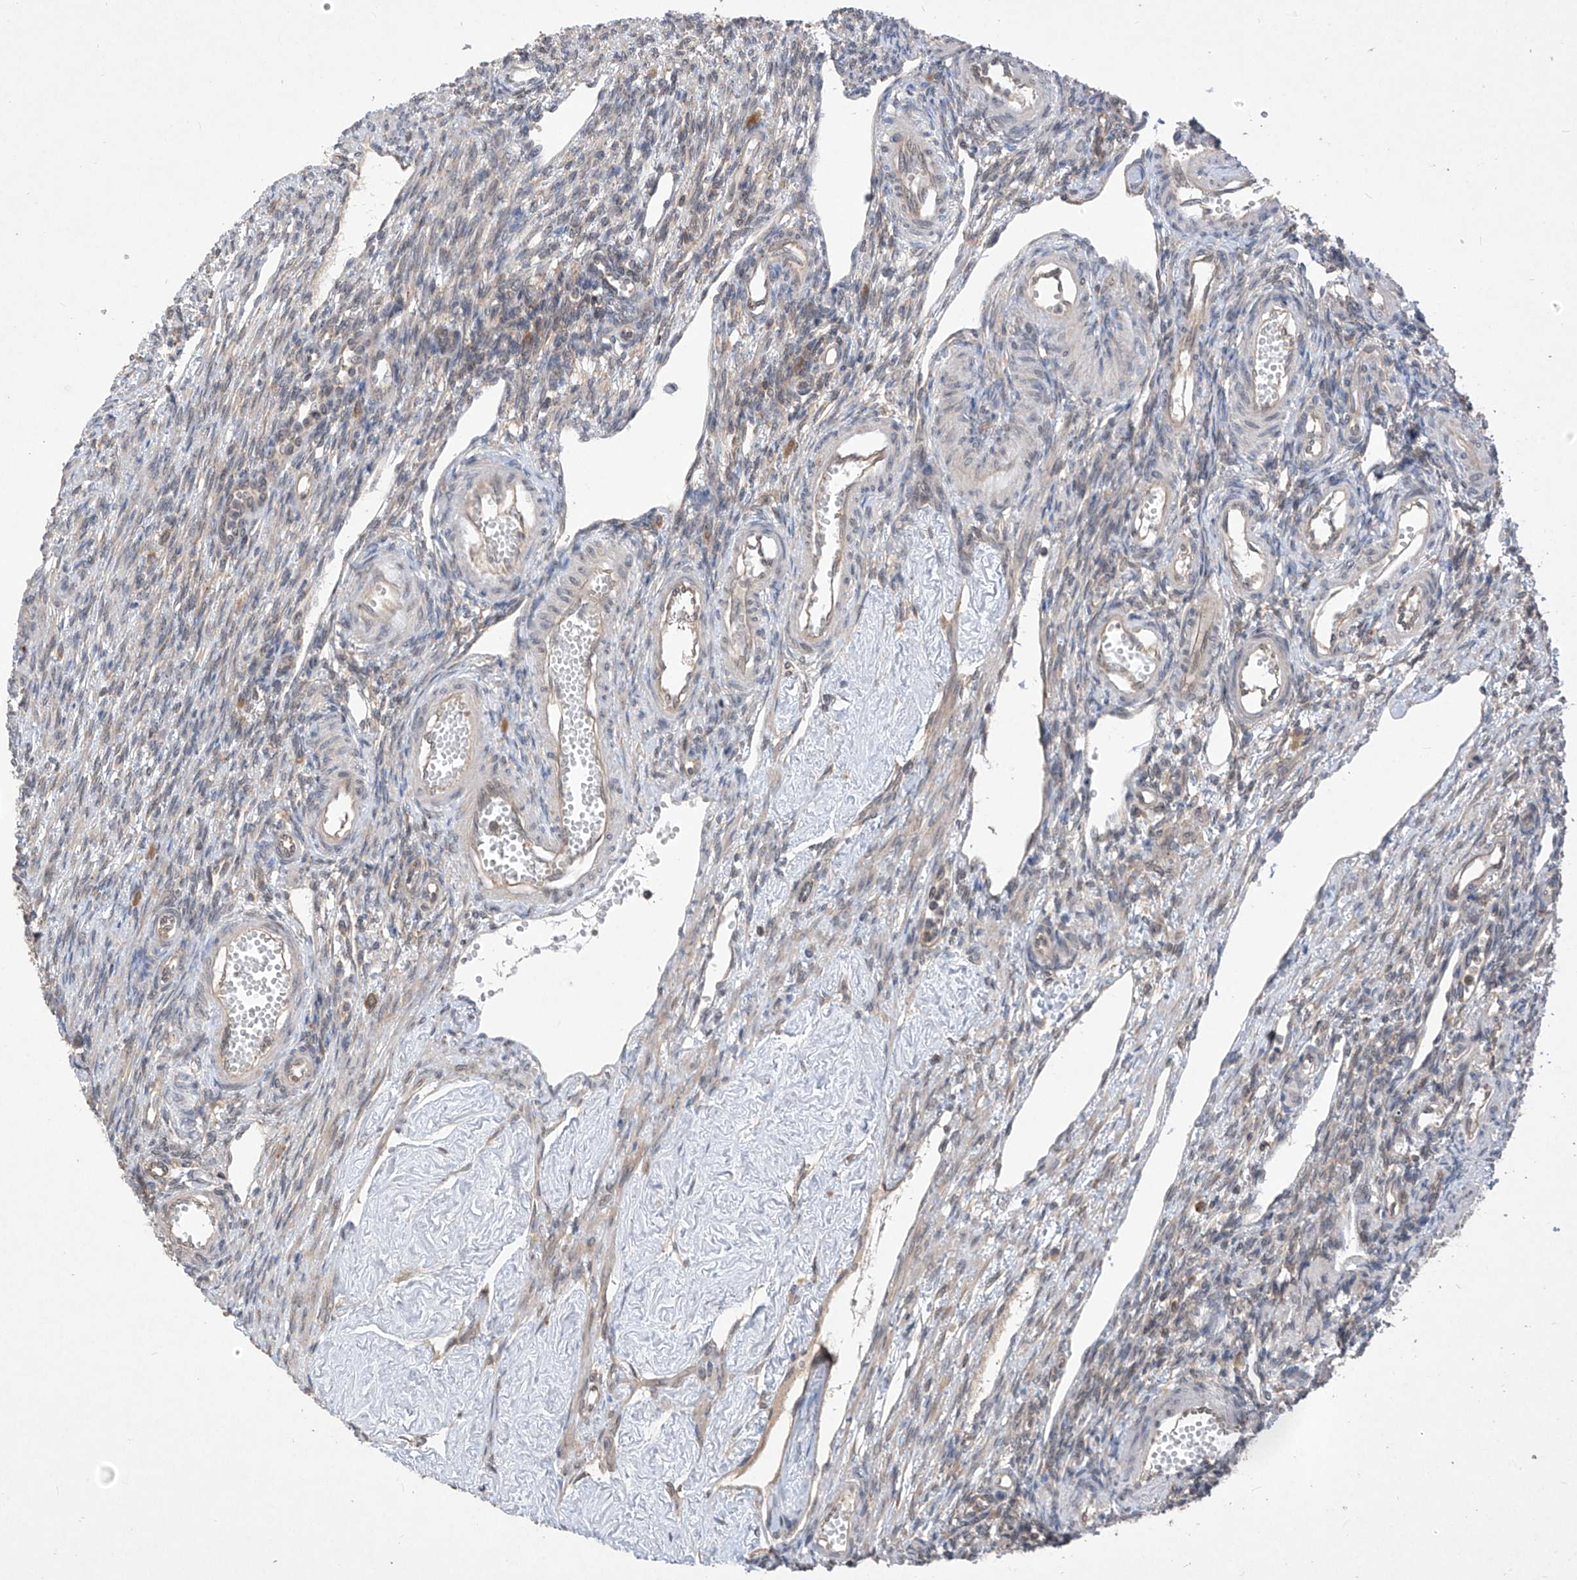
{"staining": {"intensity": "weak", "quantity": "<25%", "location": "cytoplasmic/membranous"}, "tissue": "ovary", "cell_type": "Ovarian stroma cells", "image_type": "normal", "snomed": [{"axis": "morphology", "description": "Normal tissue, NOS"}, {"axis": "morphology", "description": "Cyst, NOS"}, {"axis": "topography", "description": "Ovary"}], "caption": "A histopathology image of human ovary is negative for staining in ovarian stroma cells. Nuclei are stained in blue.", "gene": "RPL34", "patient": {"sex": "female", "age": 33}}